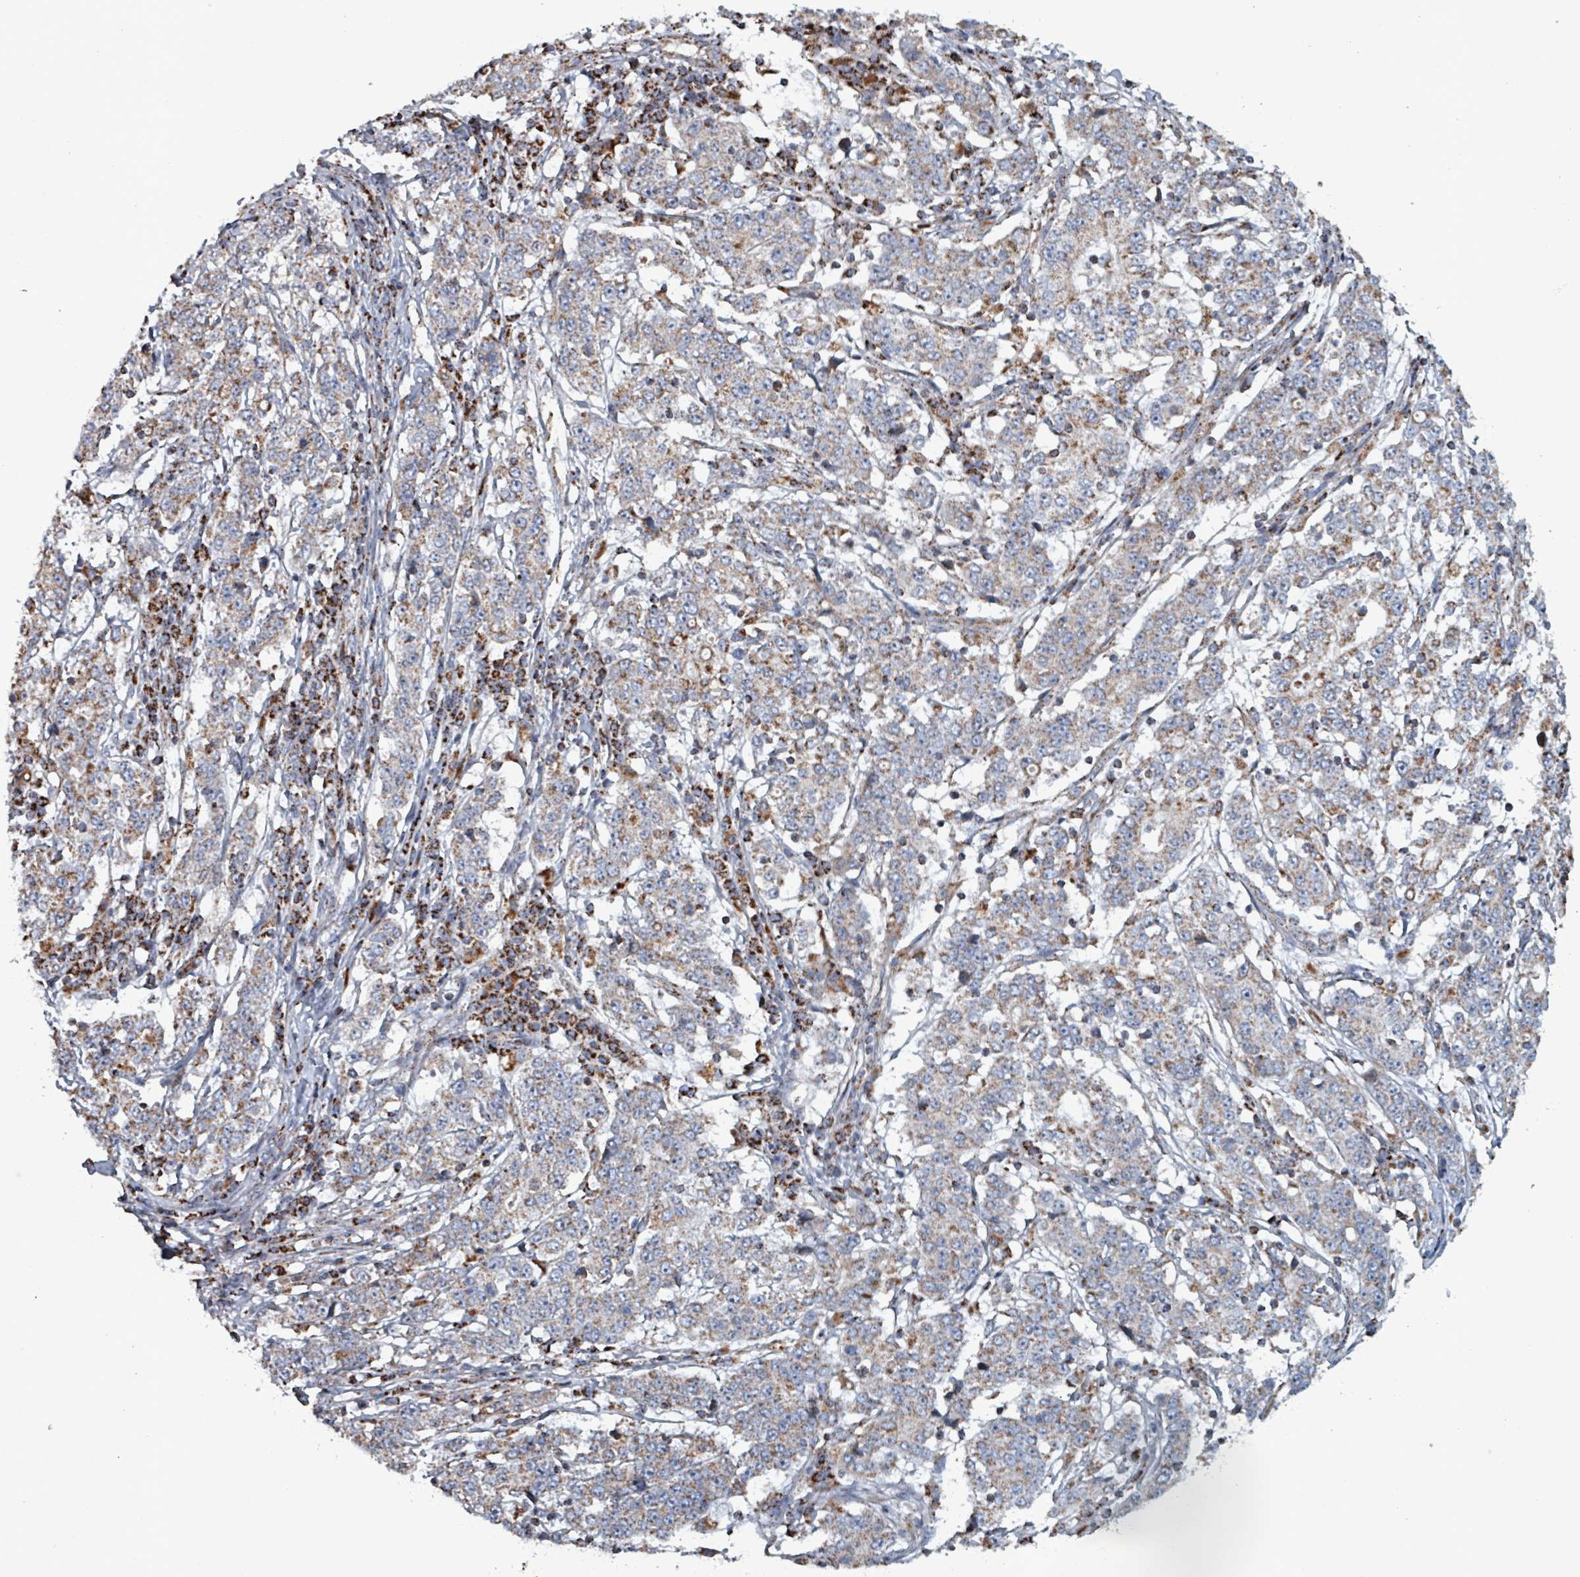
{"staining": {"intensity": "moderate", "quantity": "25%-75%", "location": "cytoplasmic/membranous"}, "tissue": "stomach cancer", "cell_type": "Tumor cells", "image_type": "cancer", "snomed": [{"axis": "morphology", "description": "Adenocarcinoma, NOS"}, {"axis": "topography", "description": "Stomach"}], "caption": "Protein staining displays moderate cytoplasmic/membranous expression in approximately 25%-75% of tumor cells in adenocarcinoma (stomach).", "gene": "ABHD18", "patient": {"sex": "male", "age": 59}}